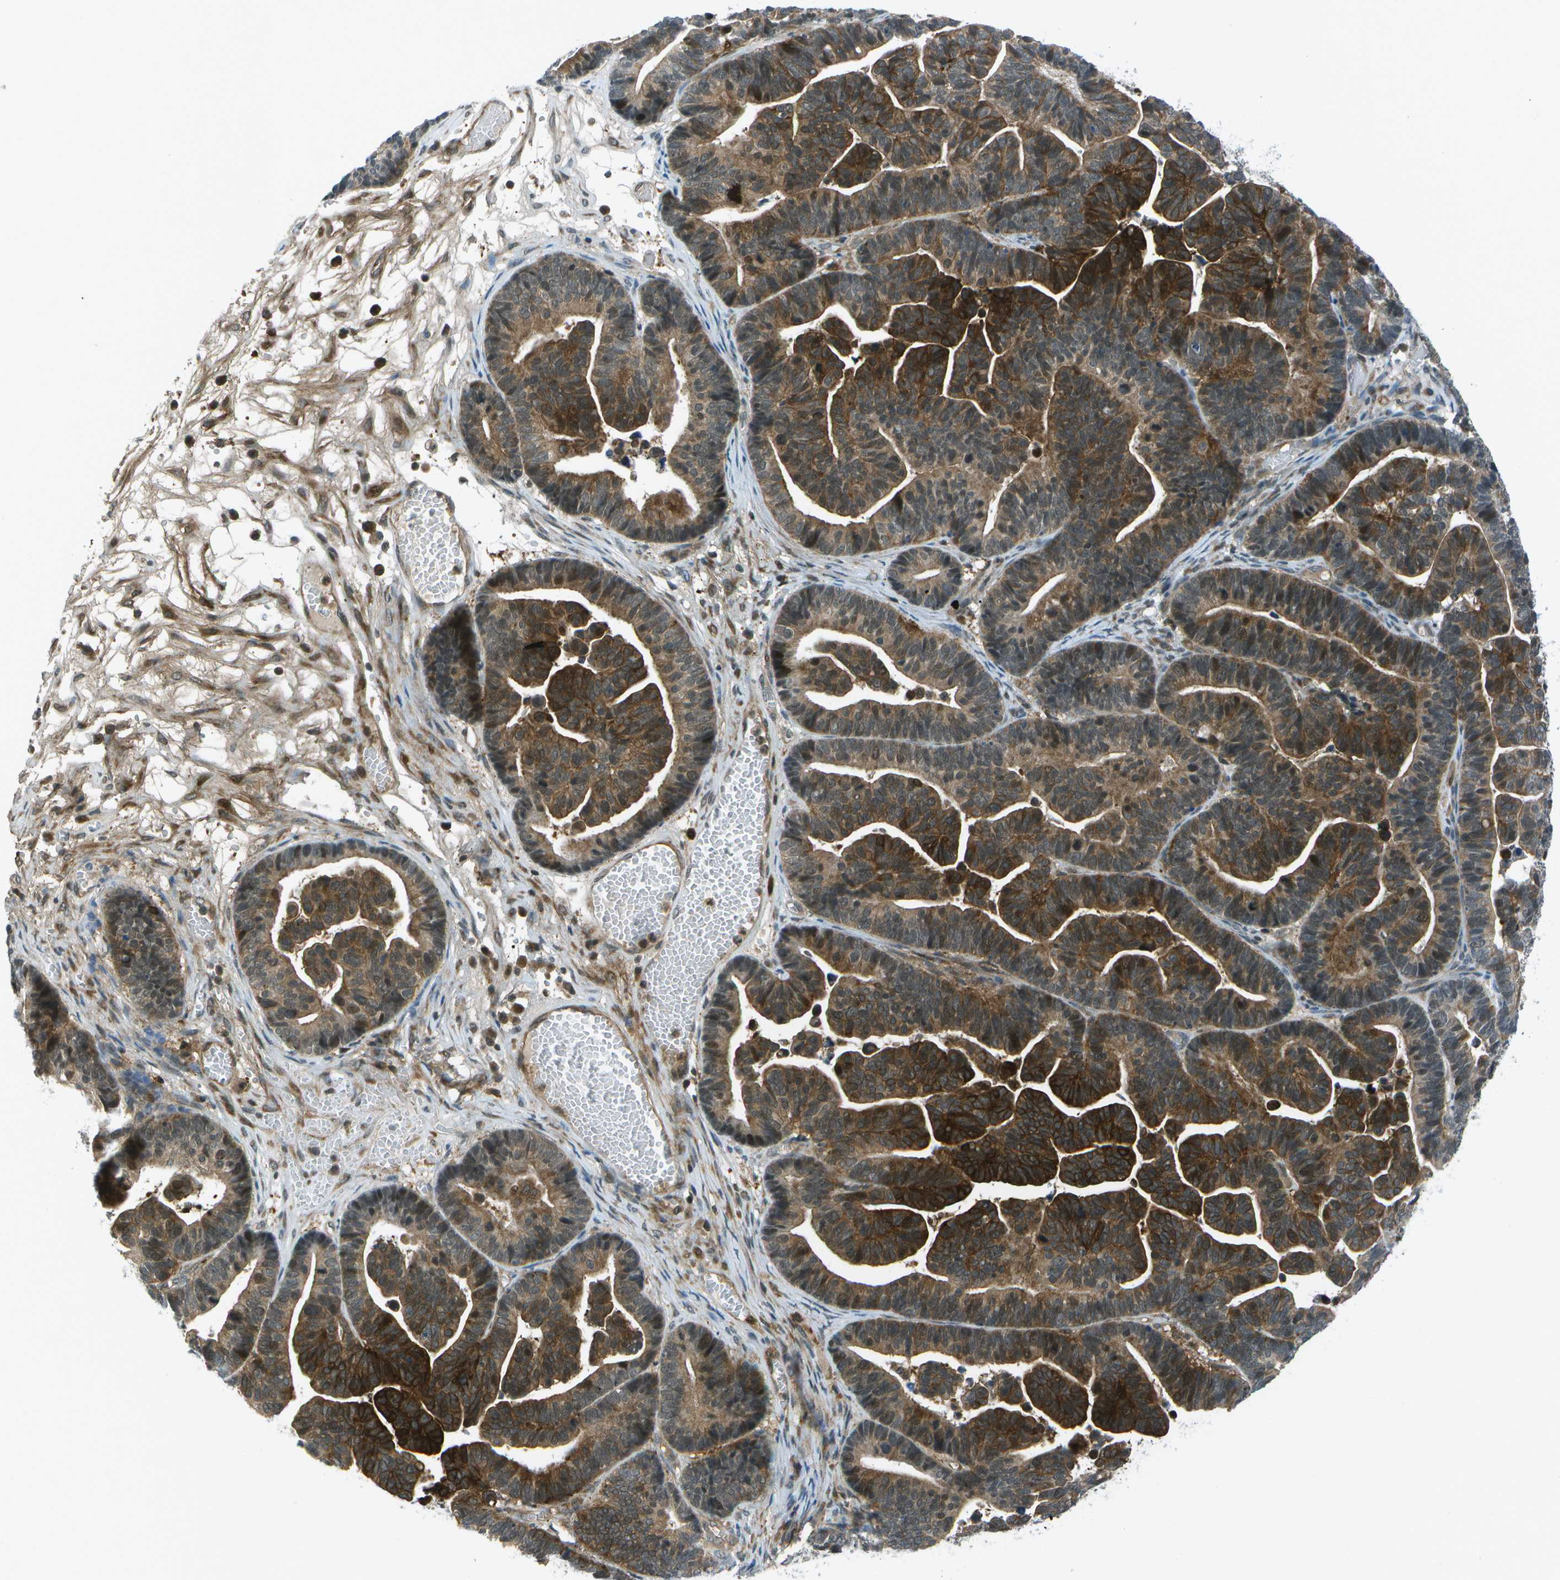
{"staining": {"intensity": "strong", "quantity": ">75%", "location": "cytoplasmic/membranous"}, "tissue": "ovarian cancer", "cell_type": "Tumor cells", "image_type": "cancer", "snomed": [{"axis": "morphology", "description": "Cystadenocarcinoma, serous, NOS"}, {"axis": "topography", "description": "Ovary"}], "caption": "Ovarian cancer stained with a protein marker displays strong staining in tumor cells.", "gene": "TMEM19", "patient": {"sex": "female", "age": 56}}